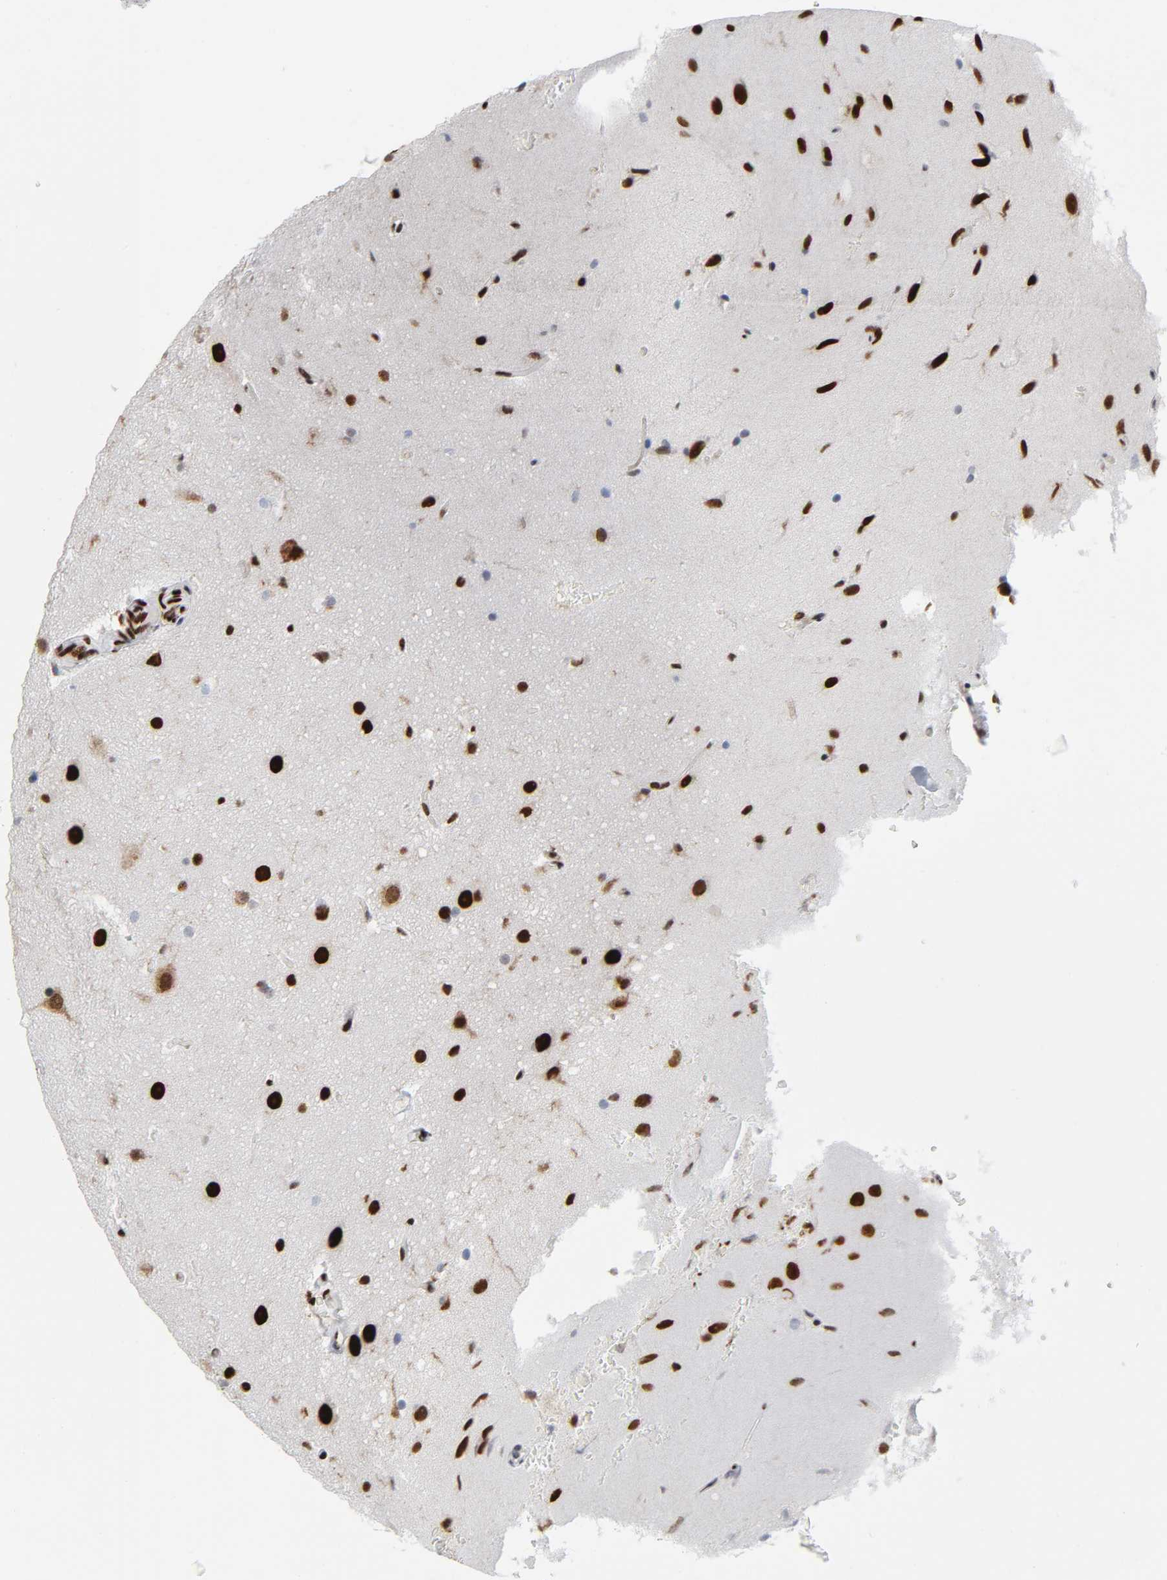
{"staining": {"intensity": "strong", "quantity": ">75%", "location": "nuclear"}, "tissue": "glioma", "cell_type": "Tumor cells", "image_type": "cancer", "snomed": [{"axis": "morphology", "description": "Glioma, malignant, Low grade"}, {"axis": "topography", "description": "Cerebral cortex"}], "caption": "Immunohistochemistry (IHC) photomicrograph of glioma stained for a protein (brown), which demonstrates high levels of strong nuclear staining in about >75% of tumor cells.", "gene": "WAS", "patient": {"sex": "female", "age": 47}}